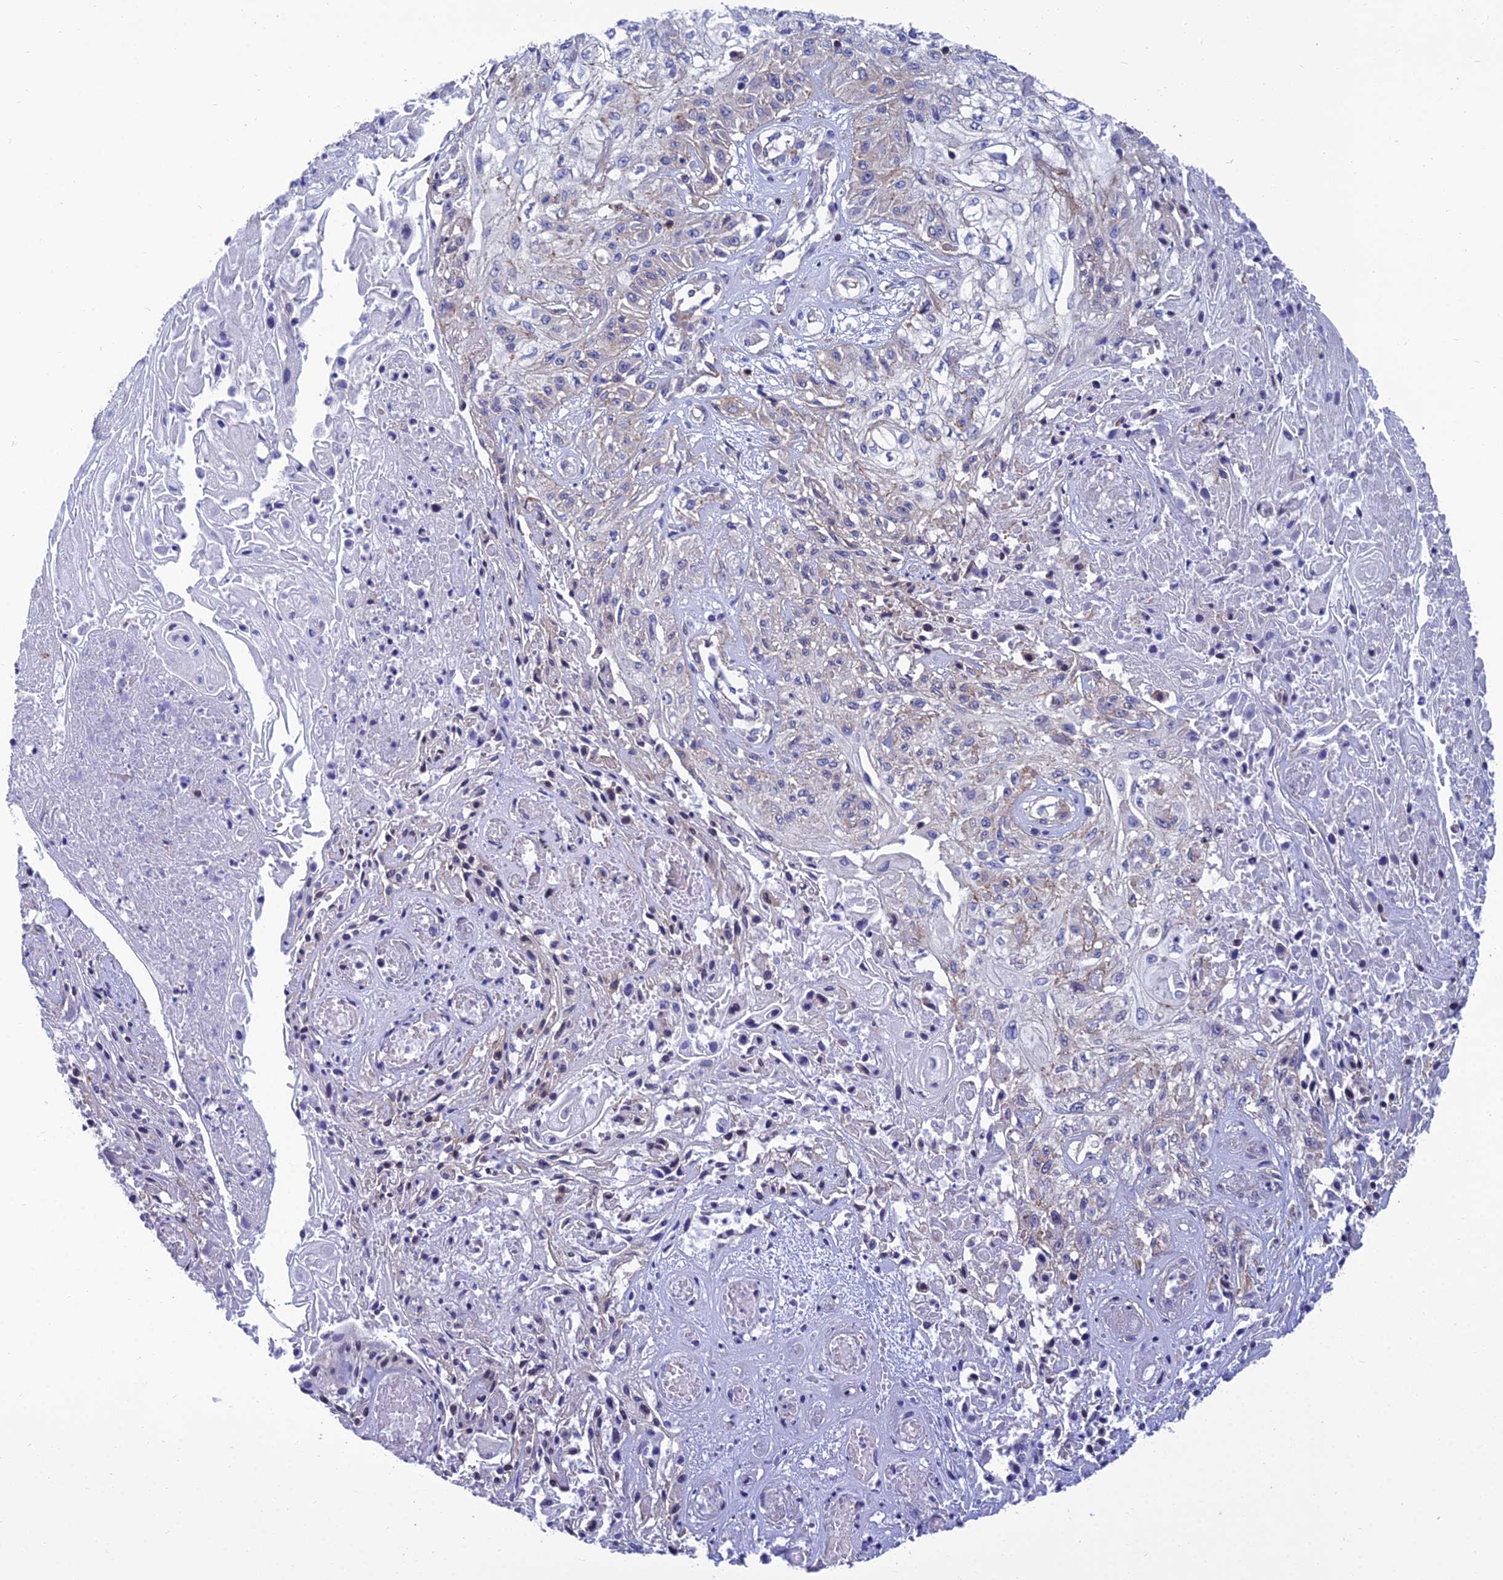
{"staining": {"intensity": "negative", "quantity": "none", "location": "none"}, "tissue": "skin cancer", "cell_type": "Tumor cells", "image_type": "cancer", "snomed": [{"axis": "morphology", "description": "Squamous cell carcinoma, NOS"}, {"axis": "morphology", "description": "Squamous cell carcinoma, metastatic, NOS"}, {"axis": "topography", "description": "Skin"}, {"axis": "topography", "description": "Lymph node"}], "caption": "This is a photomicrograph of immunohistochemistry (IHC) staining of skin cancer (squamous cell carcinoma), which shows no expression in tumor cells.", "gene": "PPP1R18", "patient": {"sex": "male", "age": 75}}